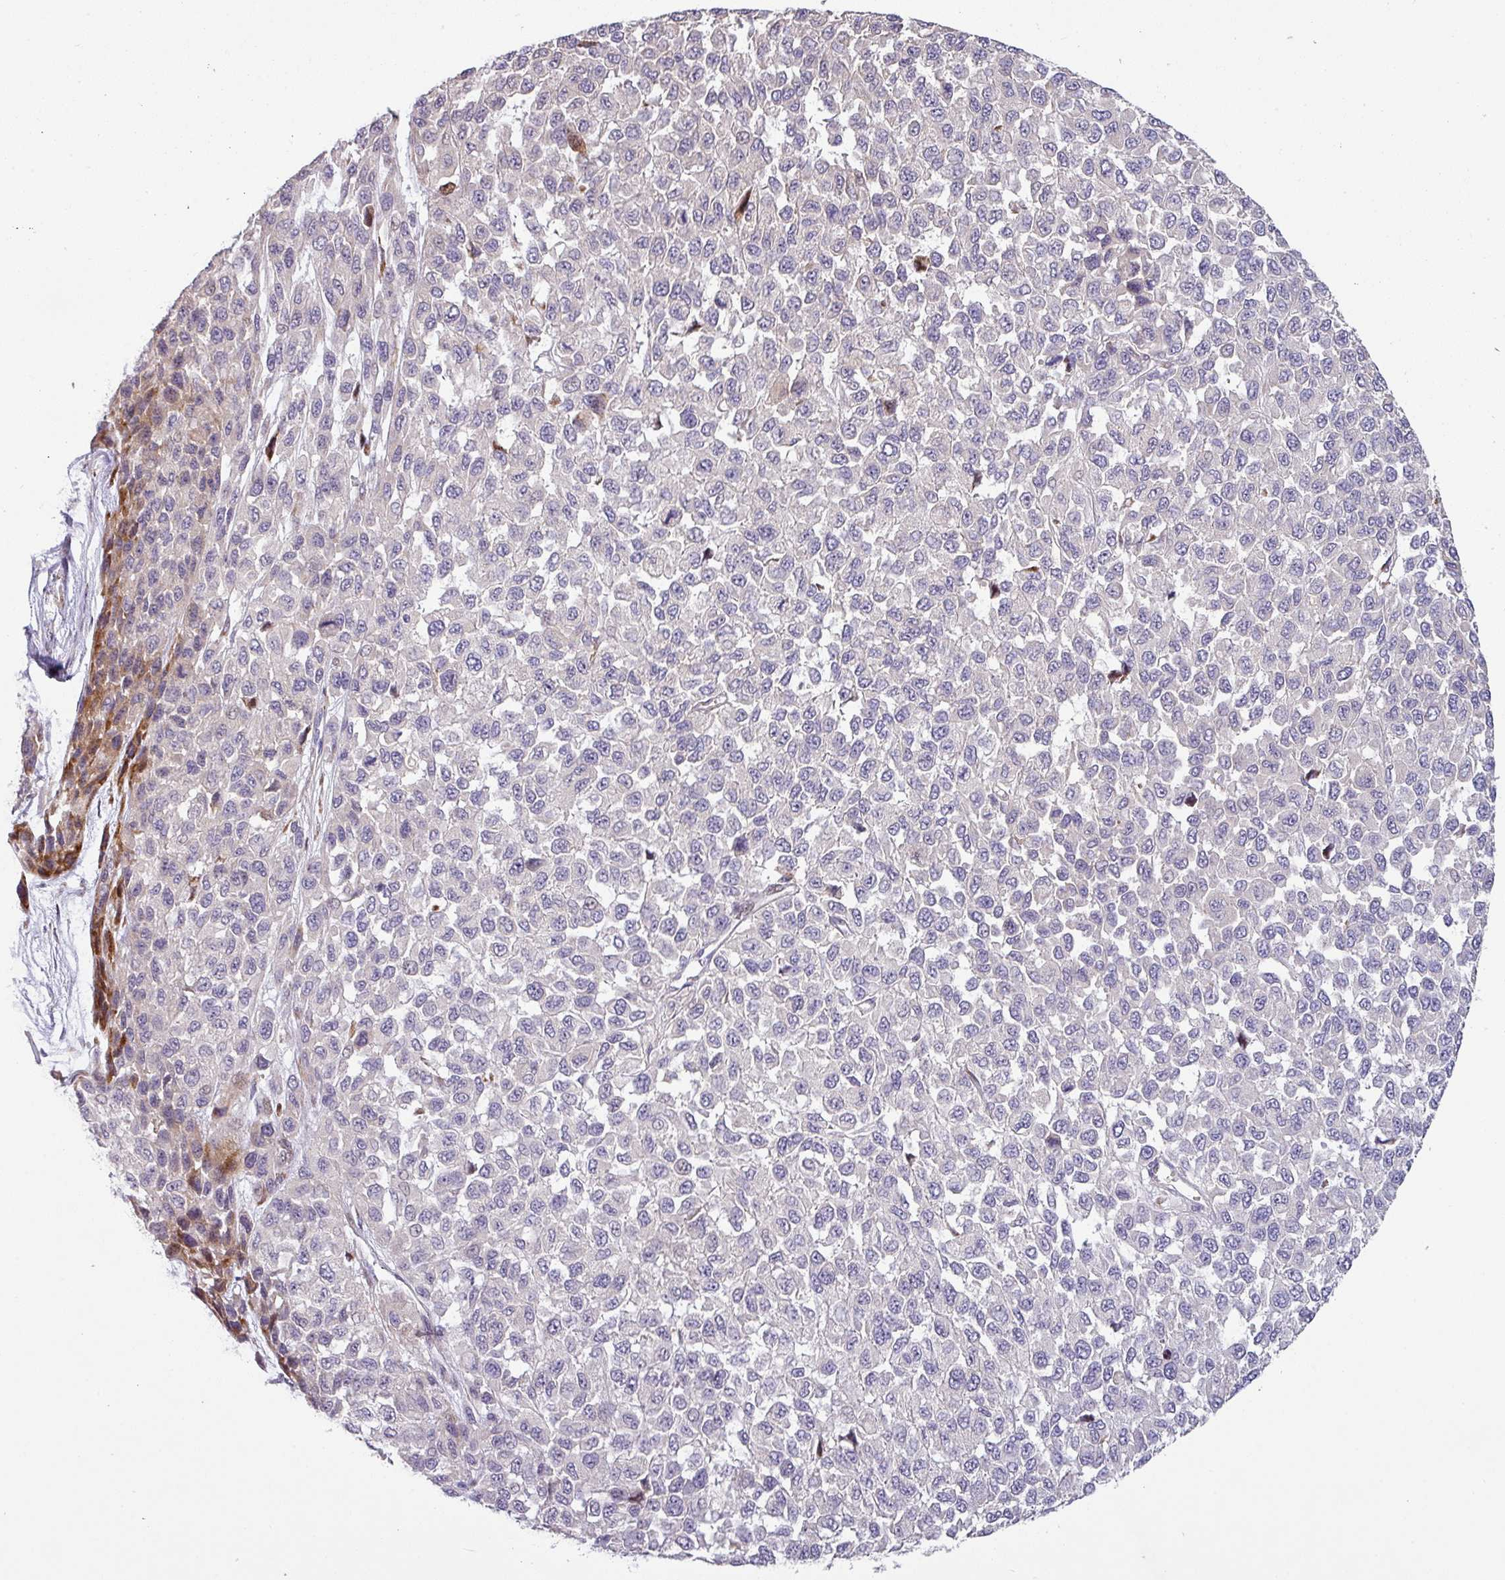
{"staining": {"intensity": "negative", "quantity": "none", "location": "none"}, "tissue": "melanoma", "cell_type": "Tumor cells", "image_type": "cancer", "snomed": [{"axis": "morphology", "description": "Malignant melanoma, NOS"}, {"axis": "topography", "description": "Skin"}], "caption": "IHC of human melanoma demonstrates no positivity in tumor cells.", "gene": "KLHL3", "patient": {"sex": "male", "age": 62}}